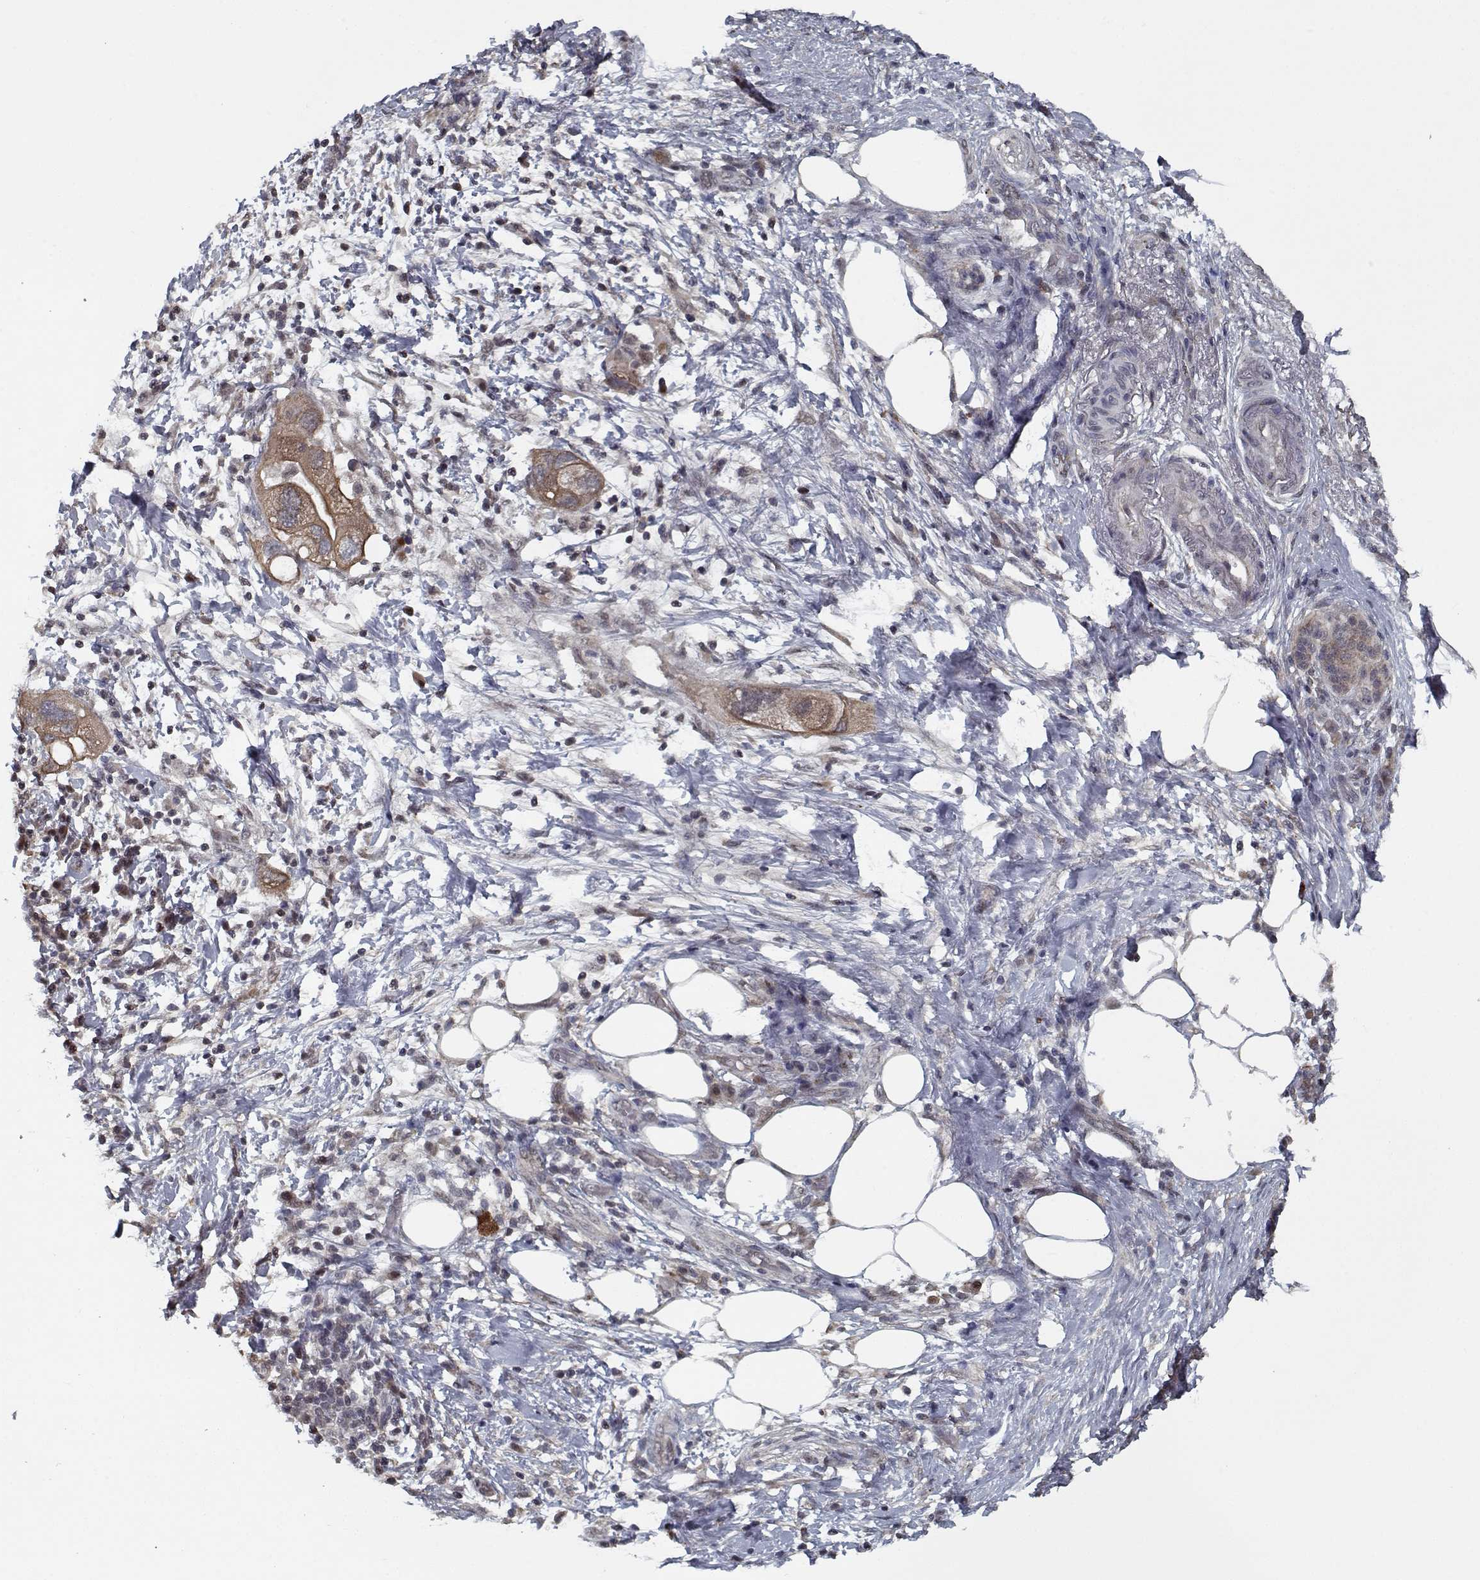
{"staining": {"intensity": "moderate", "quantity": ">75%", "location": "cytoplasmic/membranous"}, "tissue": "pancreatic cancer", "cell_type": "Tumor cells", "image_type": "cancer", "snomed": [{"axis": "morphology", "description": "Adenocarcinoma, NOS"}, {"axis": "topography", "description": "Pancreas"}], "caption": "Moderate cytoplasmic/membranous positivity is present in approximately >75% of tumor cells in pancreatic cancer (adenocarcinoma). (Brightfield microscopy of DAB IHC at high magnification).", "gene": "NLK", "patient": {"sex": "female", "age": 72}}